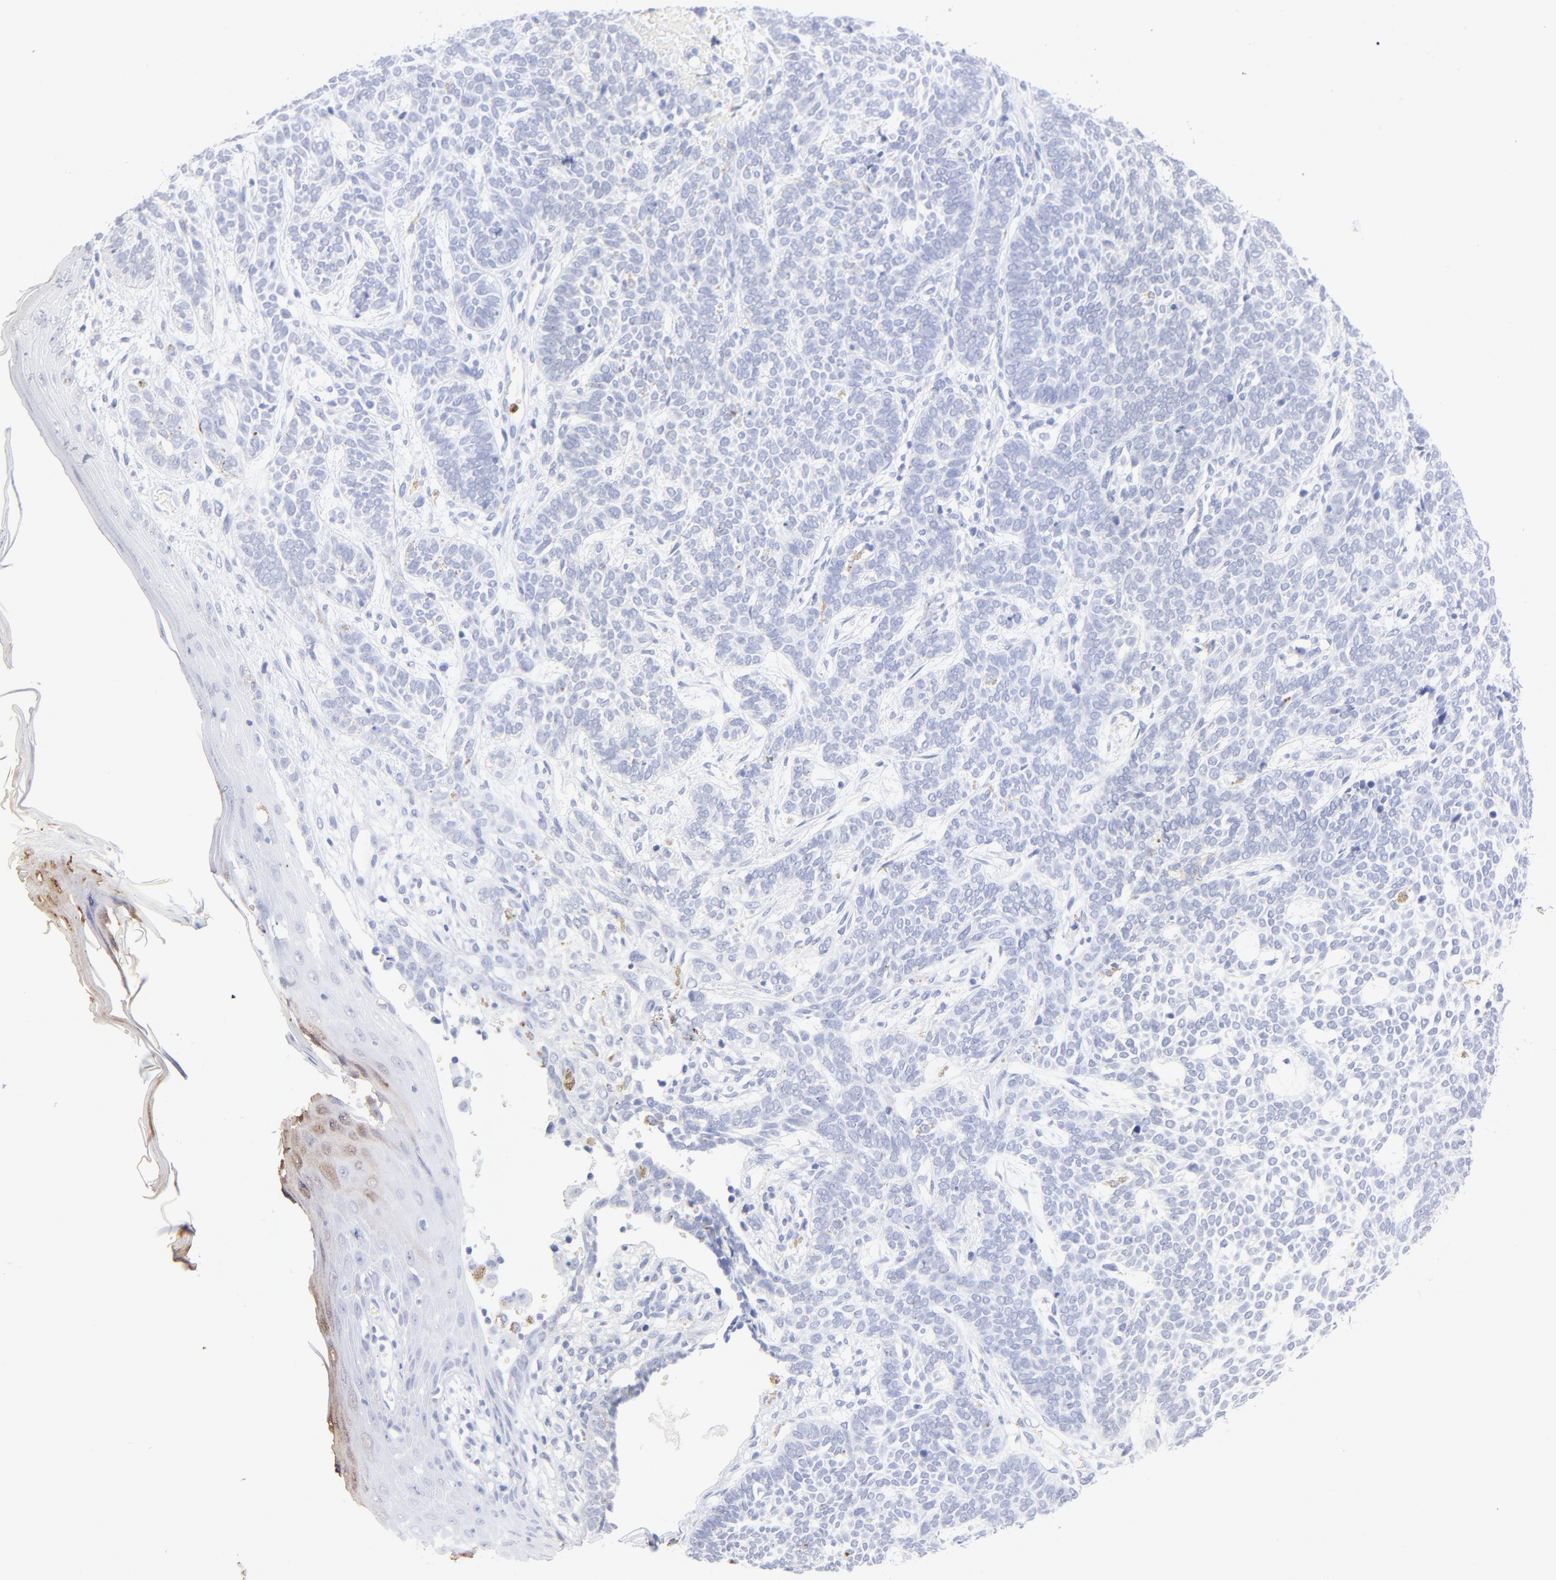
{"staining": {"intensity": "moderate", "quantity": "<25%", "location": "cytoplasmic/membranous,nuclear"}, "tissue": "skin cancer", "cell_type": "Tumor cells", "image_type": "cancer", "snomed": [{"axis": "morphology", "description": "Normal tissue, NOS"}, {"axis": "morphology", "description": "Basal cell carcinoma"}, {"axis": "topography", "description": "Skin"}], "caption": "Immunohistochemistry (IHC) (DAB) staining of human skin cancer reveals moderate cytoplasmic/membranous and nuclear protein expression in approximately <25% of tumor cells. Nuclei are stained in blue.", "gene": "ARG1", "patient": {"sex": "male", "age": 87}}